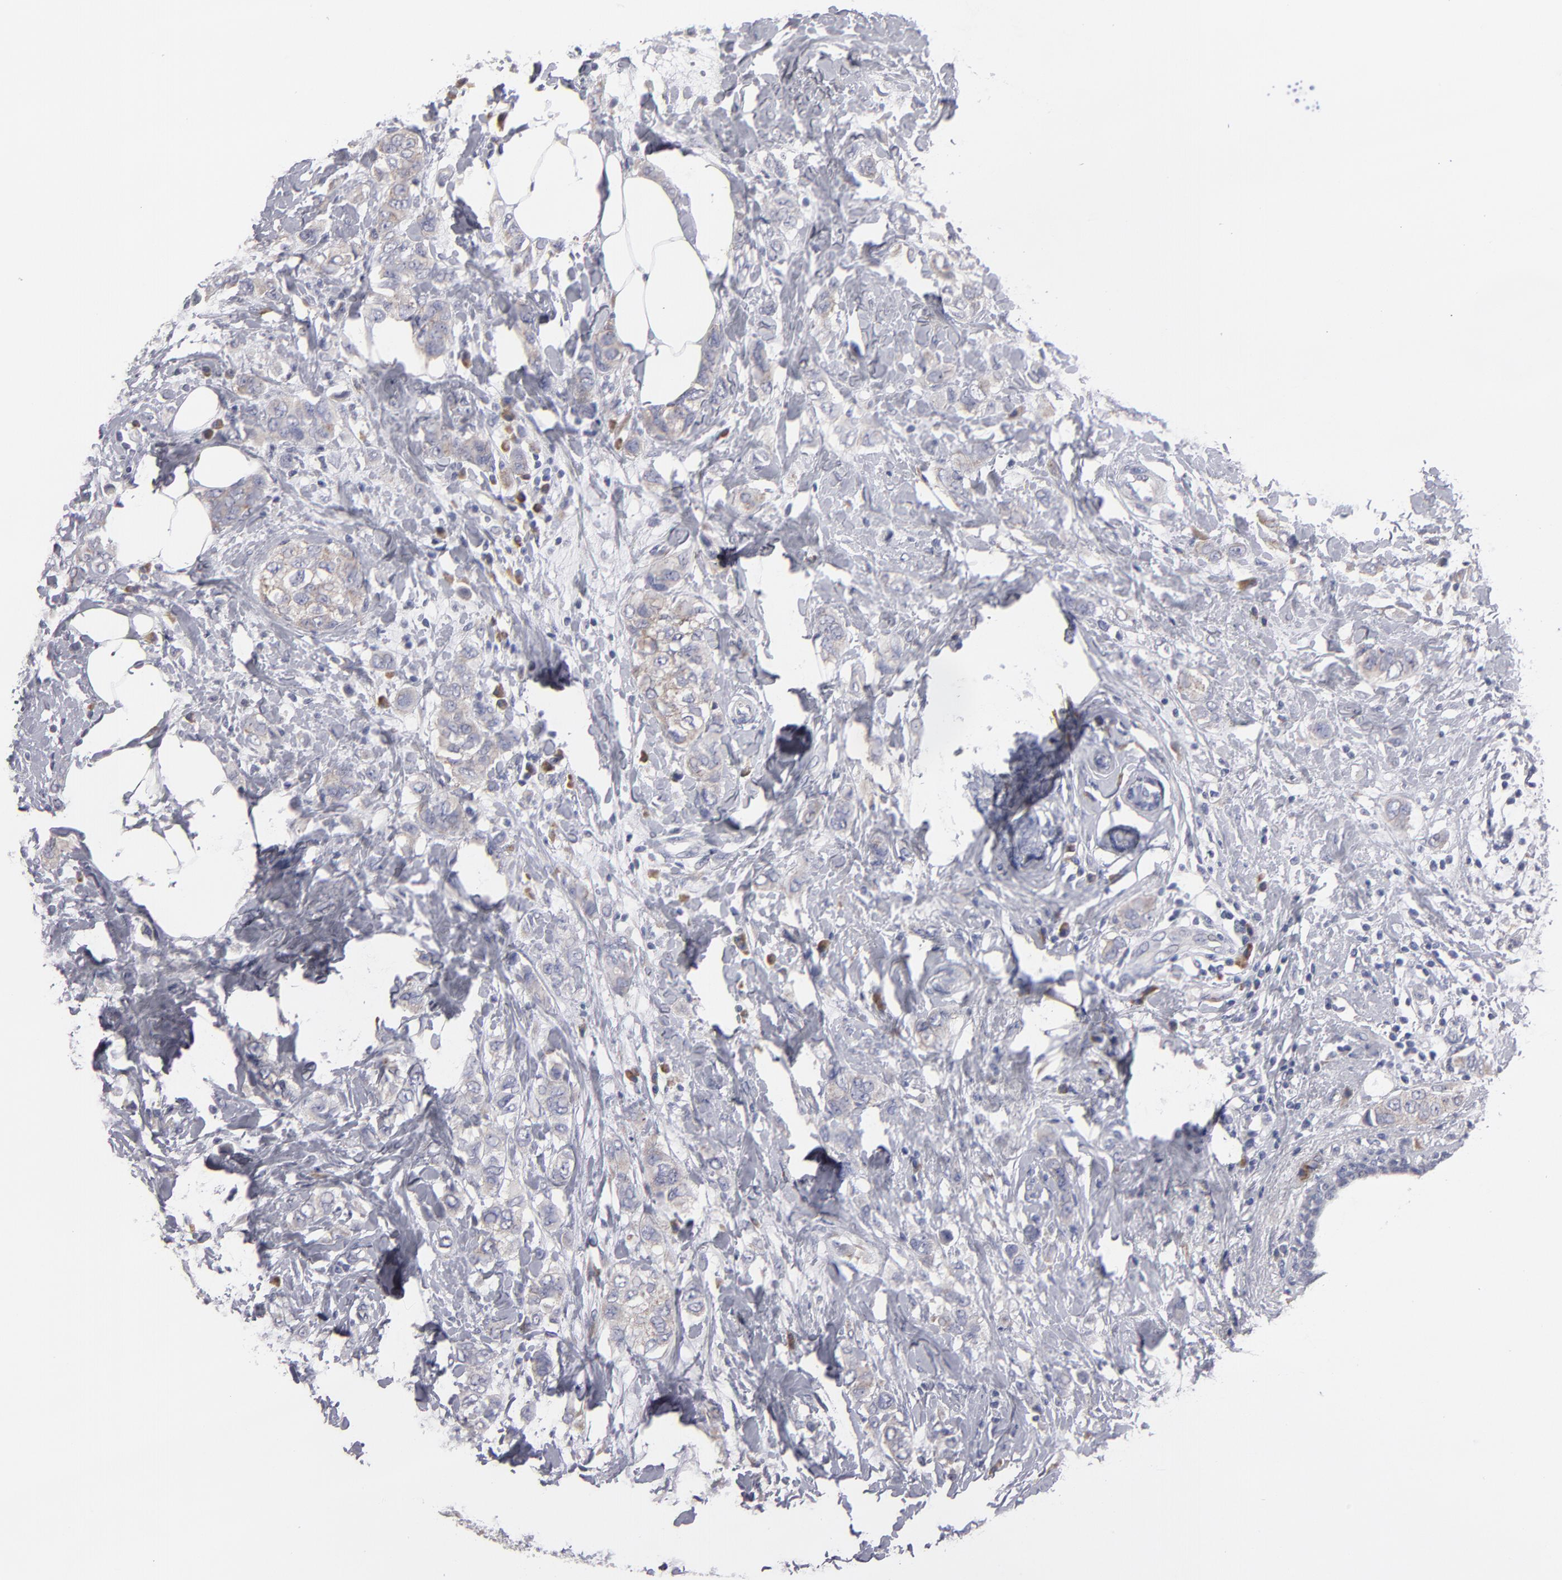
{"staining": {"intensity": "weak", "quantity": "25%-75%", "location": "cytoplasmic/membranous"}, "tissue": "breast cancer", "cell_type": "Tumor cells", "image_type": "cancer", "snomed": [{"axis": "morphology", "description": "Normal tissue, NOS"}, {"axis": "morphology", "description": "Duct carcinoma"}, {"axis": "topography", "description": "Breast"}], "caption": "The image displays staining of breast cancer, revealing weak cytoplasmic/membranous protein staining (brown color) within tumor cells. (IHC, brightfield microscopy, high magnification).", "gene": "CCDC80", "patient": {"sex": "female", "age": 50}}